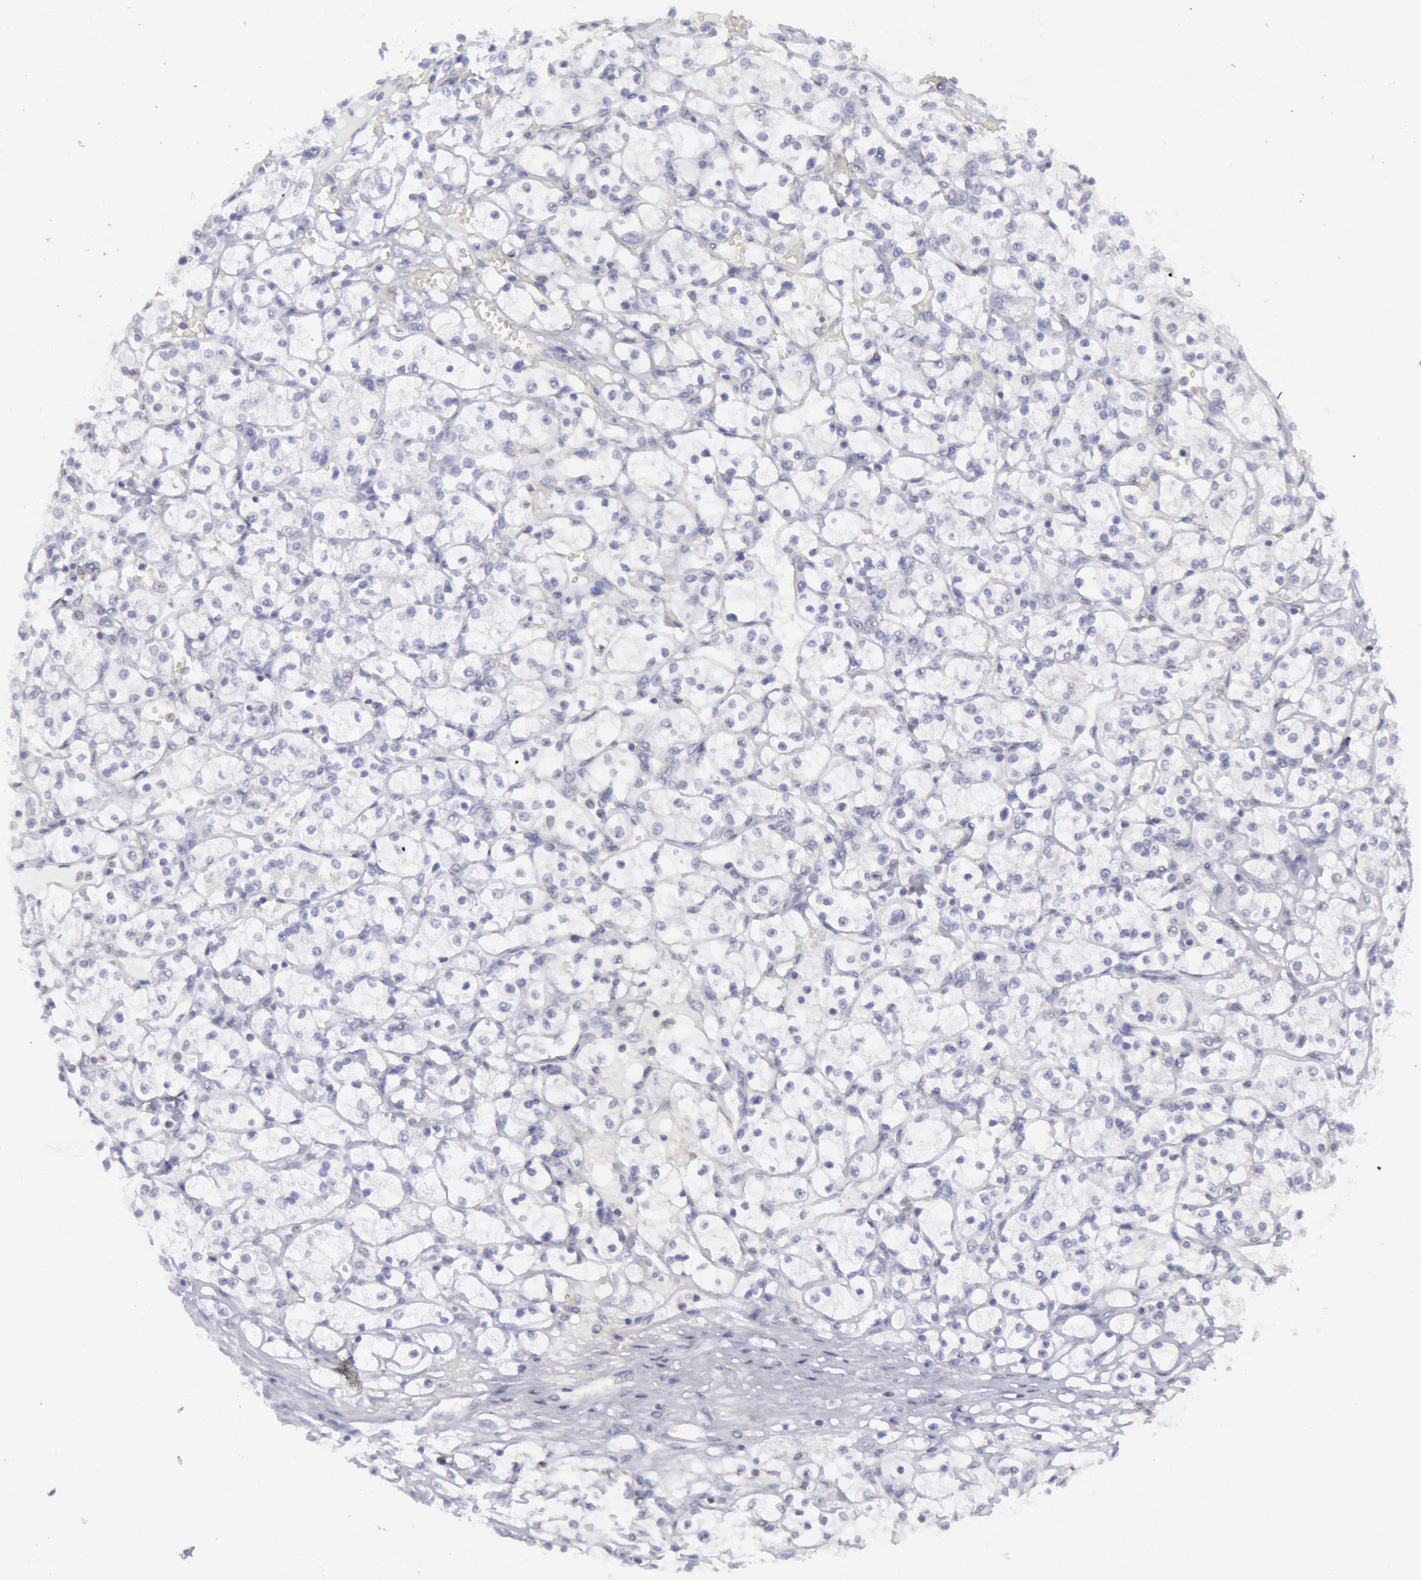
{"staining": {"intensity": "negative", "quantity": "none", "location": "none"}, "tissue": "renal cancer", "cell_type": "Tumor cells", "image_type": "cancer", "snomed": [{"axis": "morphology", "description": "Adenocarcinoma, NOS"}, {"axis": "topography", "description": "Kidney"}], "caption": "Micrograph shows no significant protein staining in tumor cells of adenocarcinoma (renal).", "gene": "MYH7", "patient": {"sex": "male", "age": 61}}